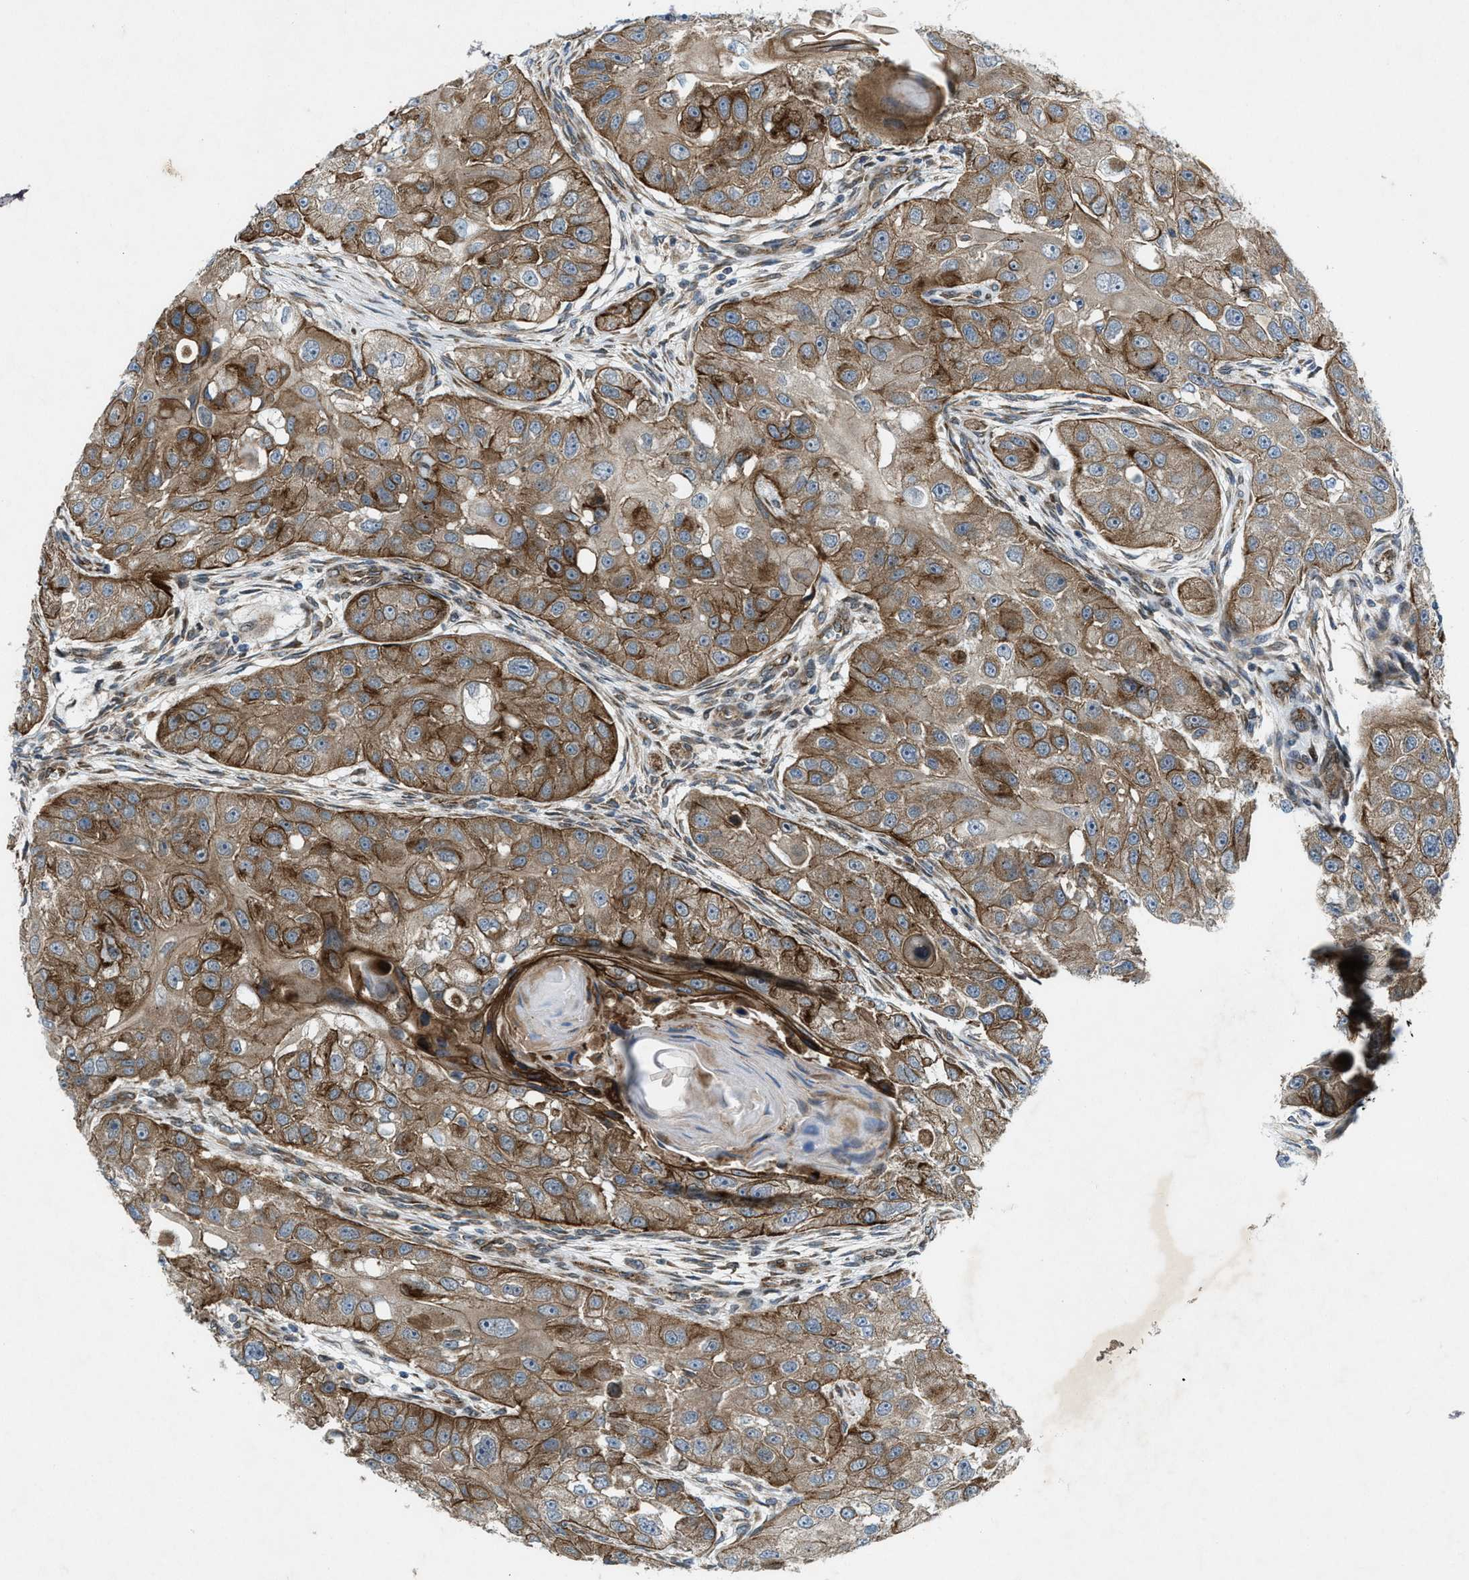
{"staining": {"intensity": "moderate", "quantity": ">75%", "location": "cytoplasmic/membranous"}, "tissue": "head and neck cancer", "cell_type": "Tumor cells", "image_type": "cancer", "snomed": [{"axis": "morphology", "description": "Normal tissue, NOS"}, {"axis": "morphology", "description": "Squamous cell carcinoma, NOS"}, {"axis": "topography", "description": "Skeletal muscle"}, {"axis": "topography", "description": "Head-Neck"}], "caption": "Immunohistochemical staining of head and neck squamous cell carcinoma reveals moderate cytoplasmic/membranous protein staining in about >75% of tumor cells.", "gene": "URGCP", "patient": {"sex": "male", "age": 51}}